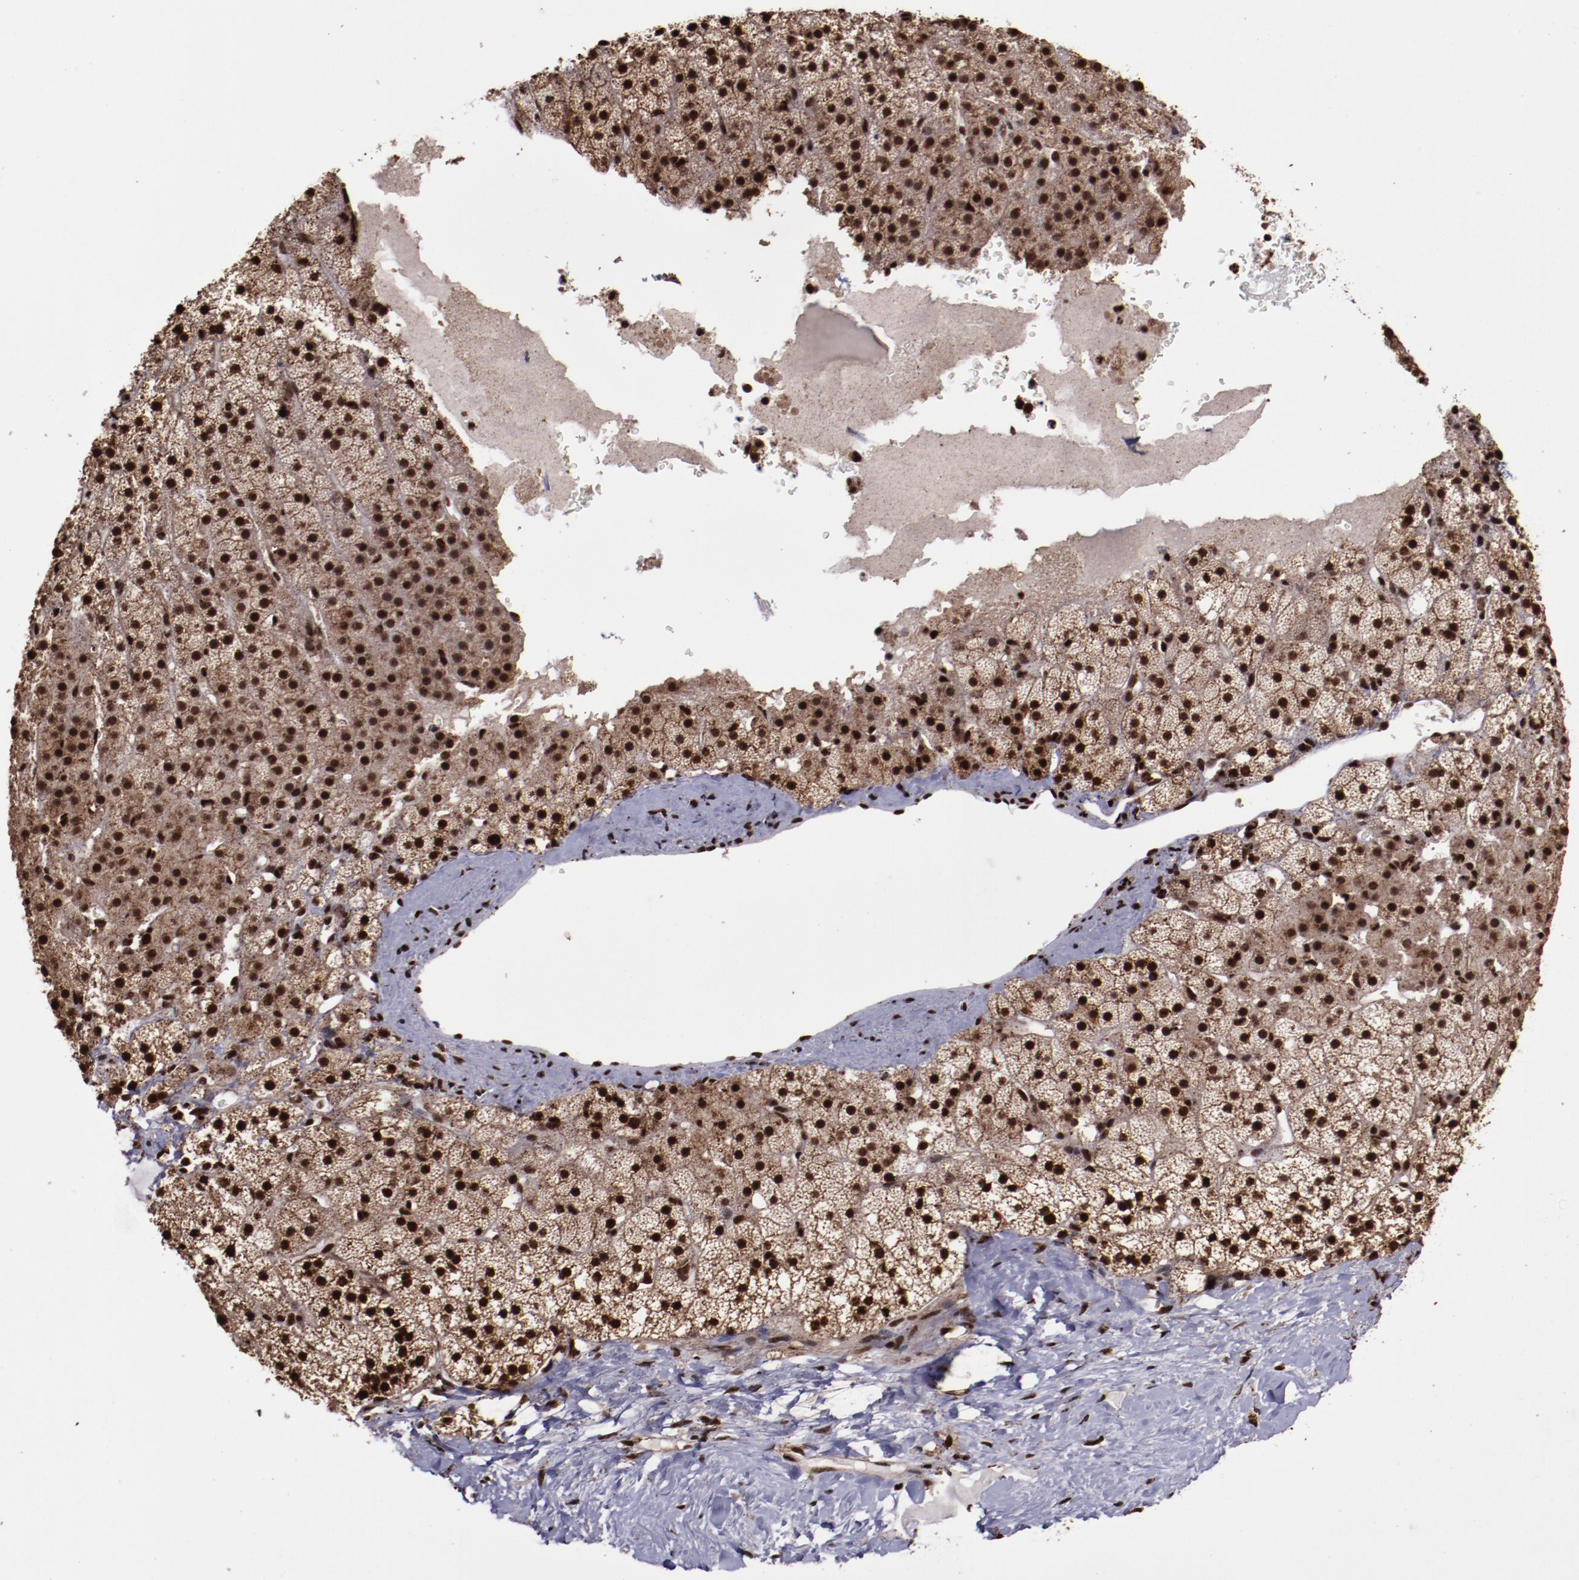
{"staining": {"intensity": "strong", "quantity": ">75%", "location": "cytoplasmic/membranous,nuclear"}, "tissue": "adrenal gland", "cell_type": "Glandular cells", "image_type": "normal", "snomed": [{"axis": "morphology", "description": "Normal tissue, NOS"}, {"axis": "topography", "description": "Adrenal gland"}], "caption": "A brown stain labels strong cytoplasmic/membranous,nuclear positivity of a protein in glandular cells of normal adrenal gland. Ihc stains the protein of interest in brown and the nuclei are stained blue.", "gene": "SNW1", "patient": {"sex": "male", "age": 35}}